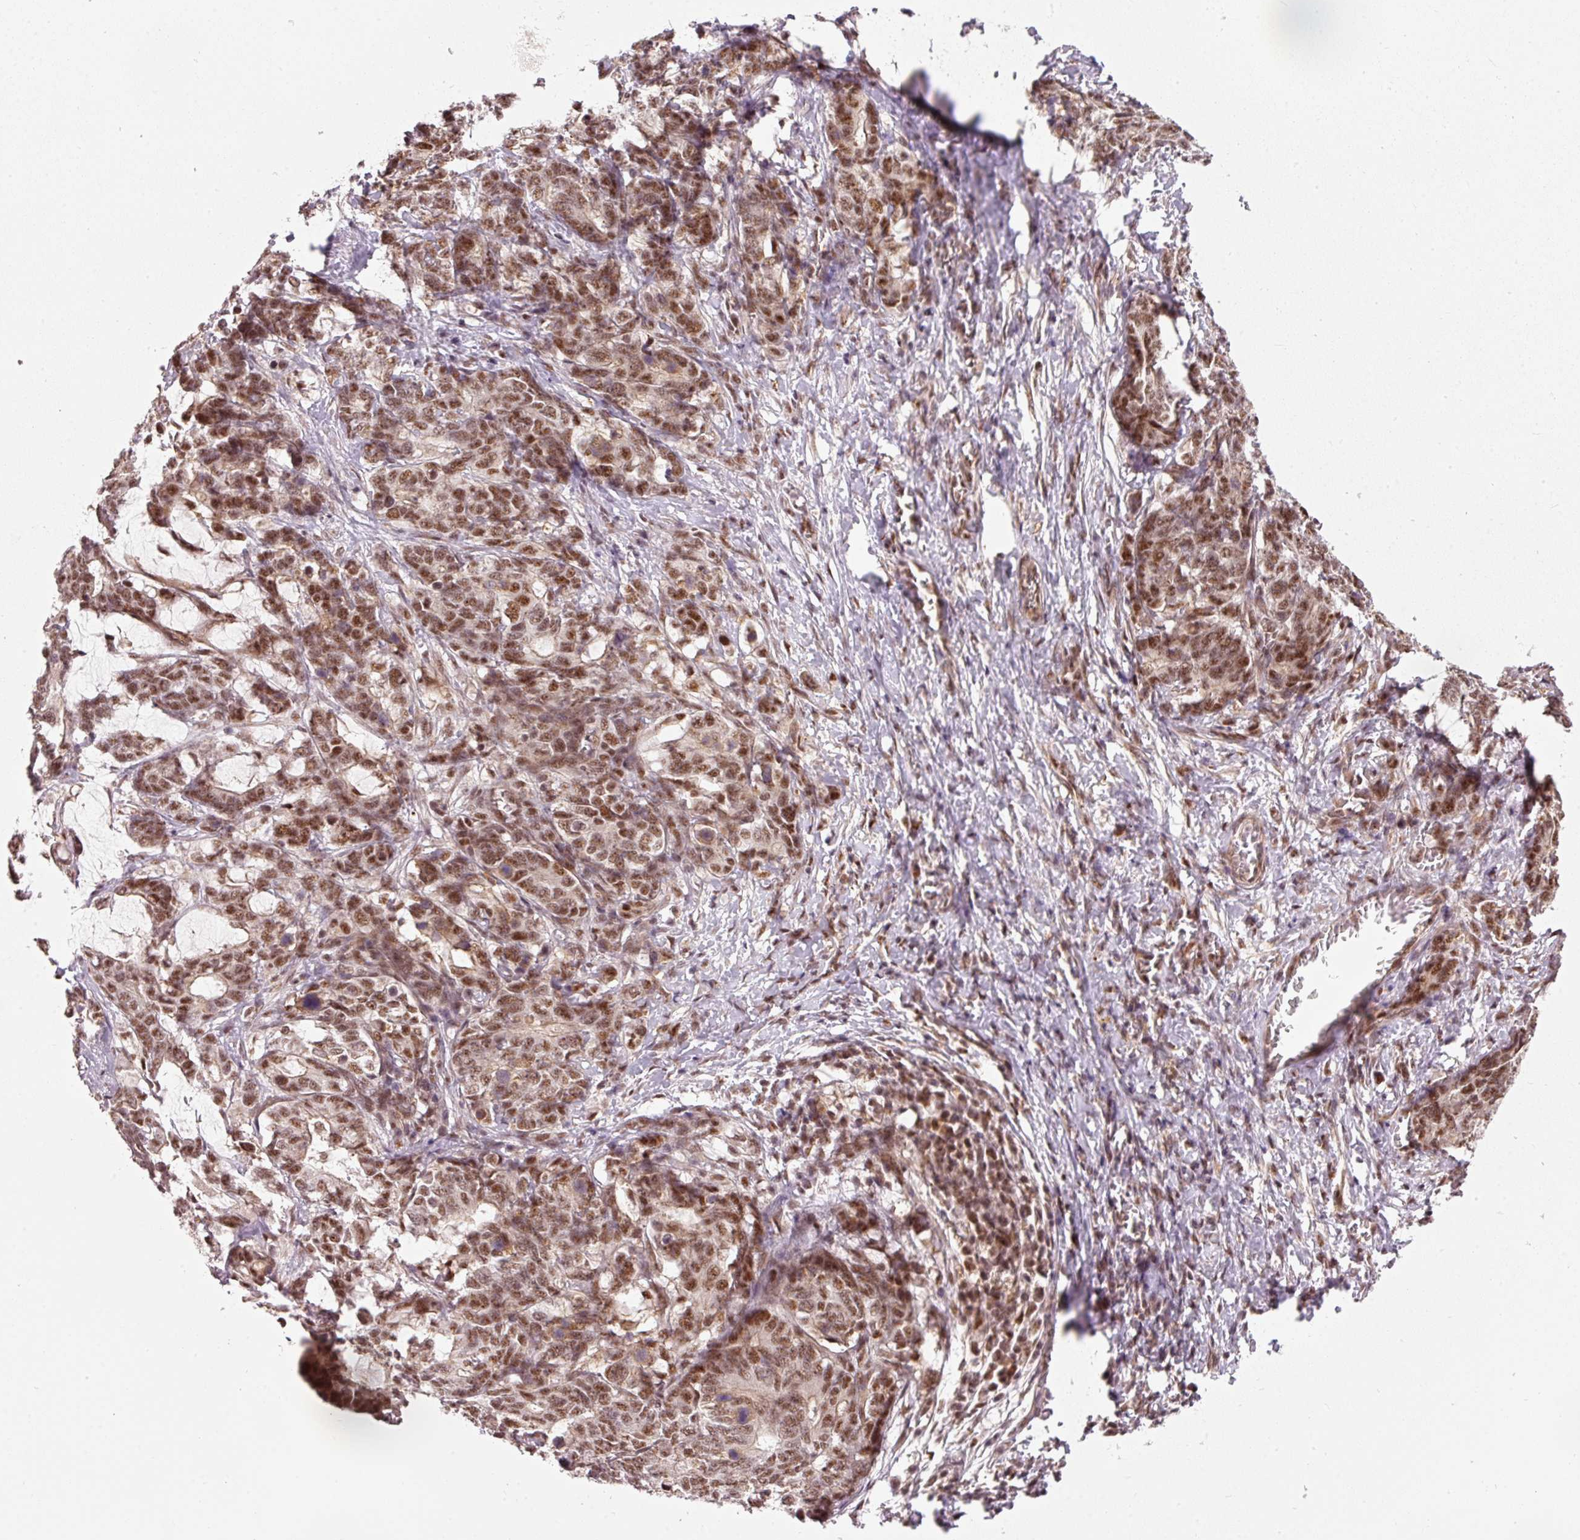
{"staining": {"intensity": "moderate", "quantity": ">75%", "location": "nuclear"}, "tissue": "stomach cancer", "cell_type": "Tumor cells", "image_type": "cancer", "snomed": [{"axis": "morphology", "description": "Normal tissue, NOS"}, {"axis": "morphology", "description": "Adenocarcinoma, NOS"}, {"axis": "topography", "description": "Stomach"}], "caption": "The immunohistochemical stain shows moderate nuclear staining in tumor cells of stomach cancer tissue.", "gene": "THOC6", "patient": {"sex": "female", "age": 64}}